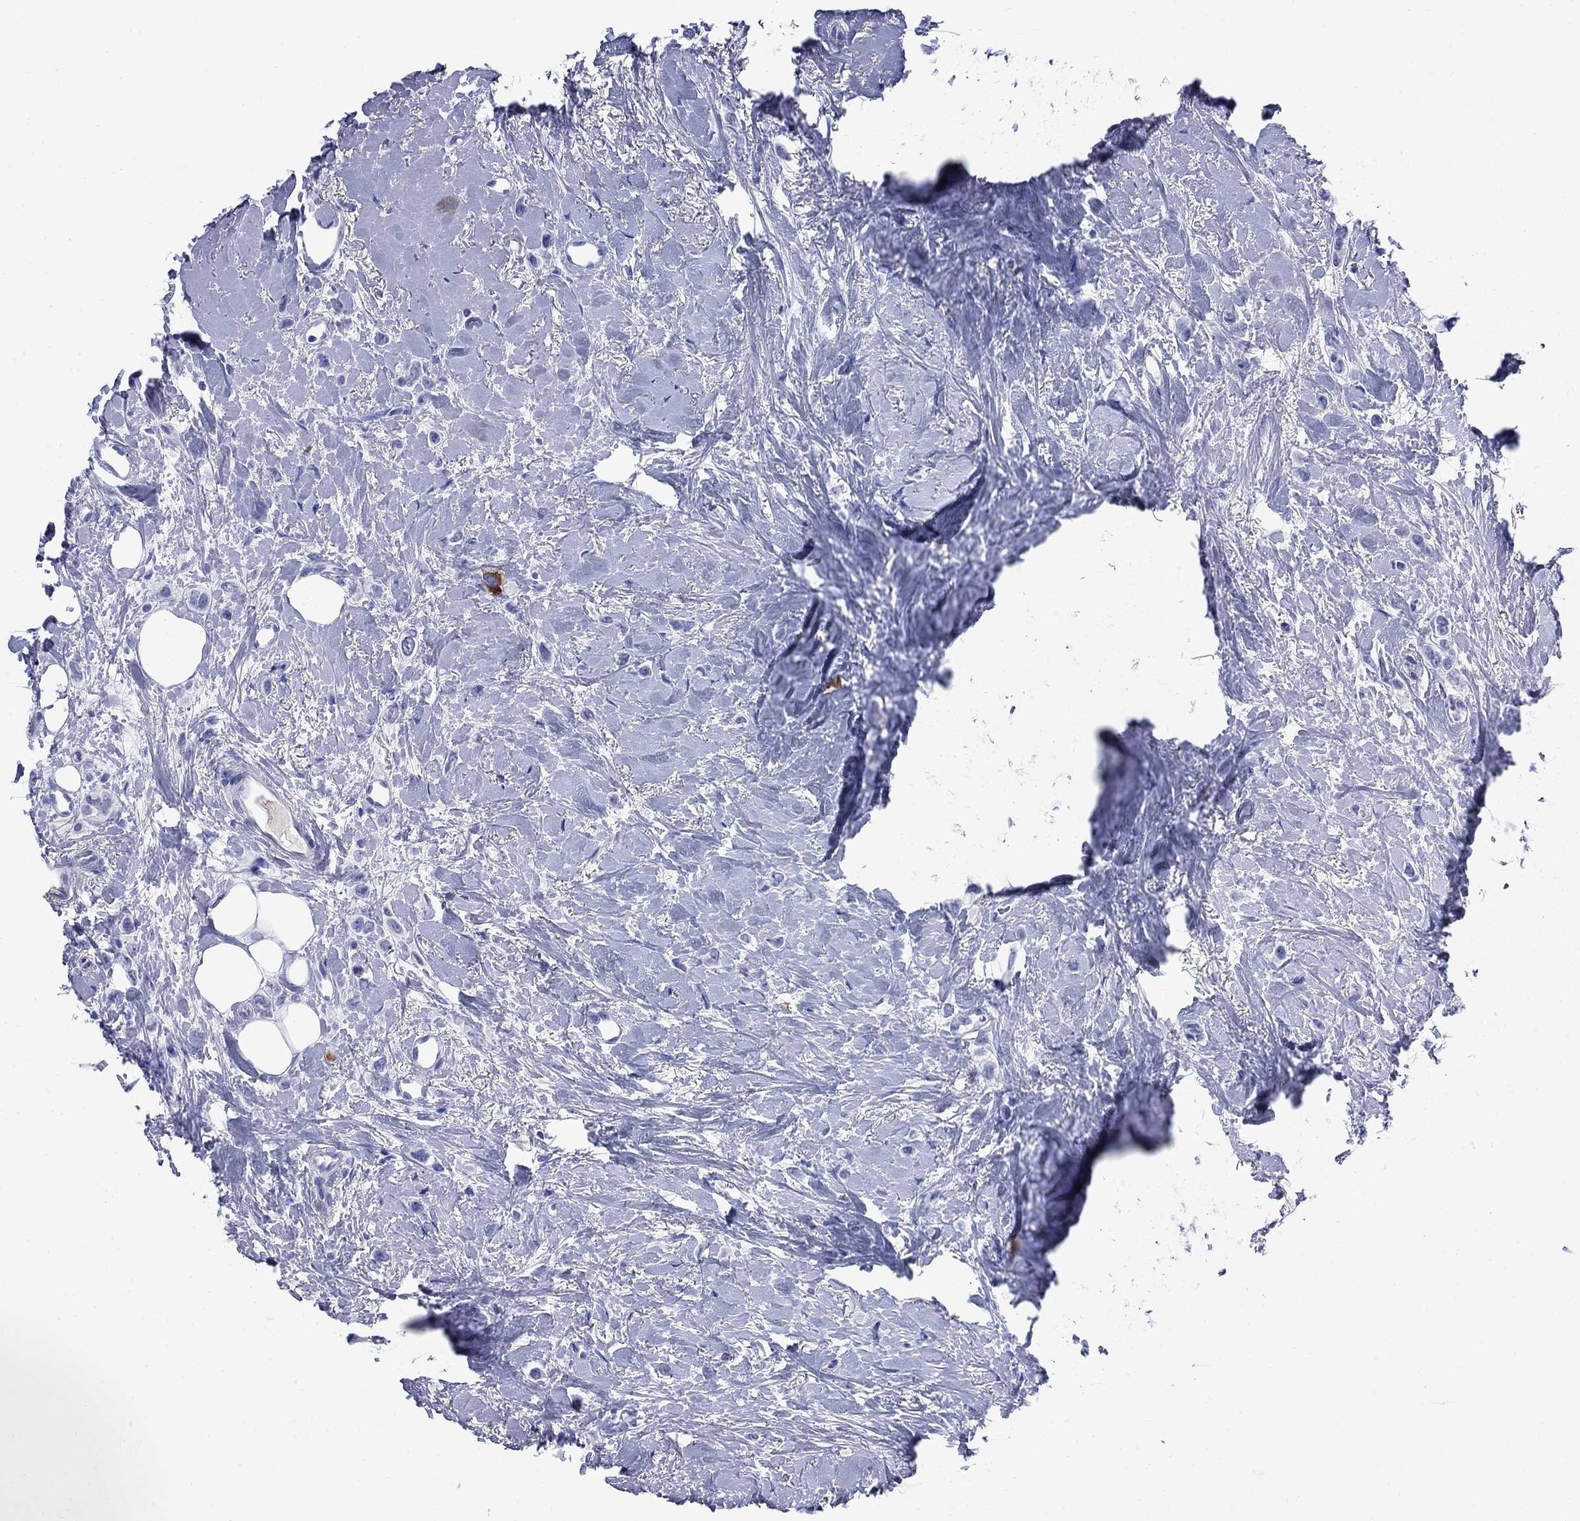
{"staining": {"intensity": "strong", "quantity": "<25%", "location": "cytoplasmic/membranous"}, "tissue": "breast cancer", "cell_type": "Tumor cells", "image_type": "cancer", "snomed": [{"axis": "morphology", "description": "Lobular carcinoma"}, {"axis": "topography", "description": "Breast"}], "caption": "Immunohistochemistry (IHC) (DAB) staining of breast lobular carcinoma demonstrates strong cytoplasmic/membranous protein expression in approximately <25% of tumor cells.", "gene": "TACC3", "patient": {"sex": "female", "age": 66}}